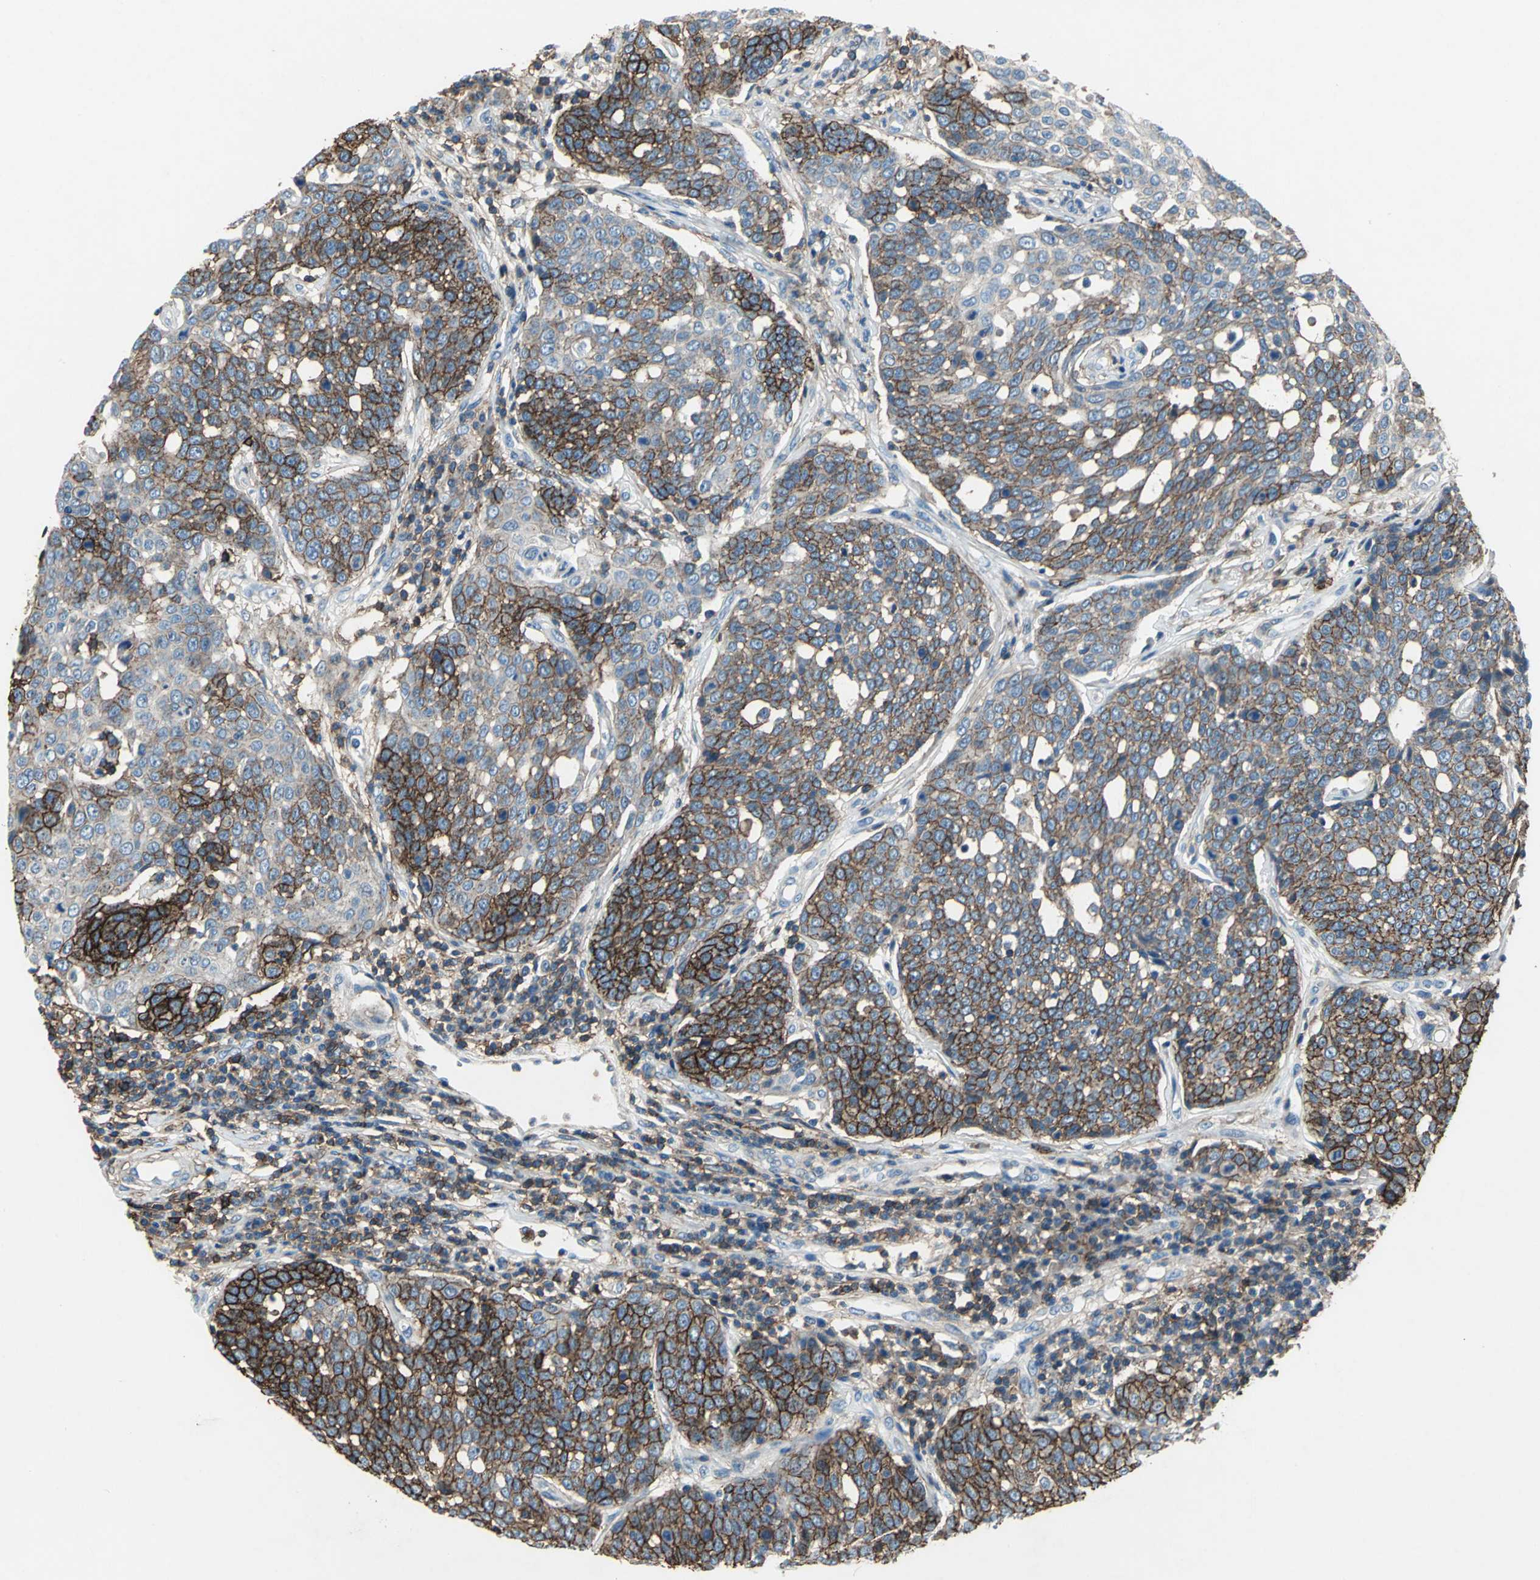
{"staining": {"intensity": "strong", "quantity": ">75%", "location": "cytoplasmic/membranous"}, "tissue": "cervical cancer", "cell_type": "Tumor cells", "image_type": "cancer", "snomed": [{"axis": "morphology", "description": "Squamous cell carcinoma, NOS"}, {"axis": "topography", "description": "Cervix"}], "caption": "This histopathology image displays immunohistochemistry staining of human cervical cancer, with high strong cytoplasmic/membranous staining in about >75% of tumor cells.", "gene": "CD44", "patient": {"sex": "female", "age": 34}}